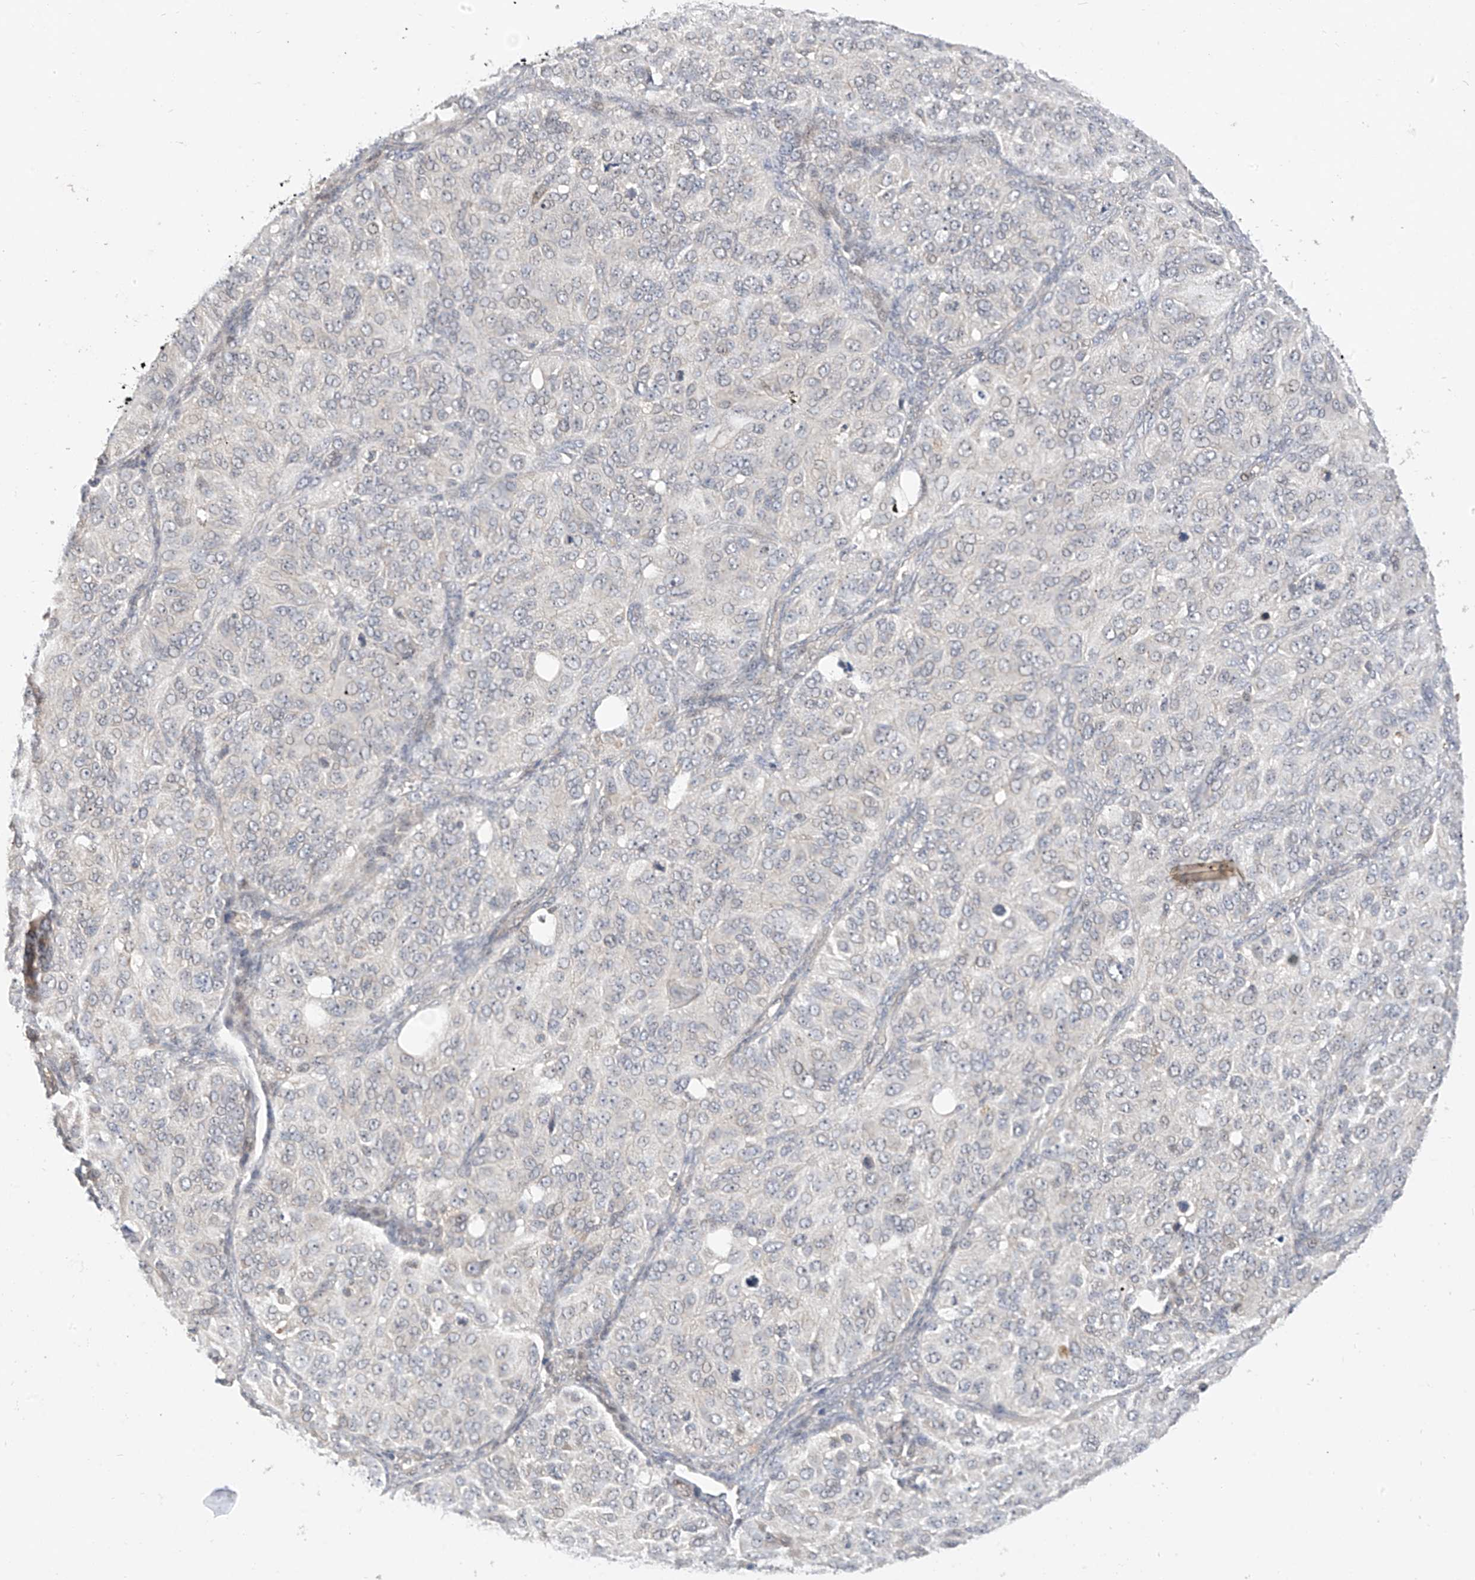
{"staining": {"intensity": "negative", "quantity": "none", "location": "none"}, "tissue": "ovarian cancer", "cell_type": "Tumor cells", "image_type": "cancer", "snomed": [{"axis": "morphology", "description": "Carcinoma, endometroid"}, {"axis": "topography", "description": "Ovary"}], "caption": "The immunohistochemistry histopathology image has no significant positivity in tumor cells of ovarian endometroid carcinoma tissue.", "gene": "MRTFA", "patient": {"sex": "female", "age": 51}}